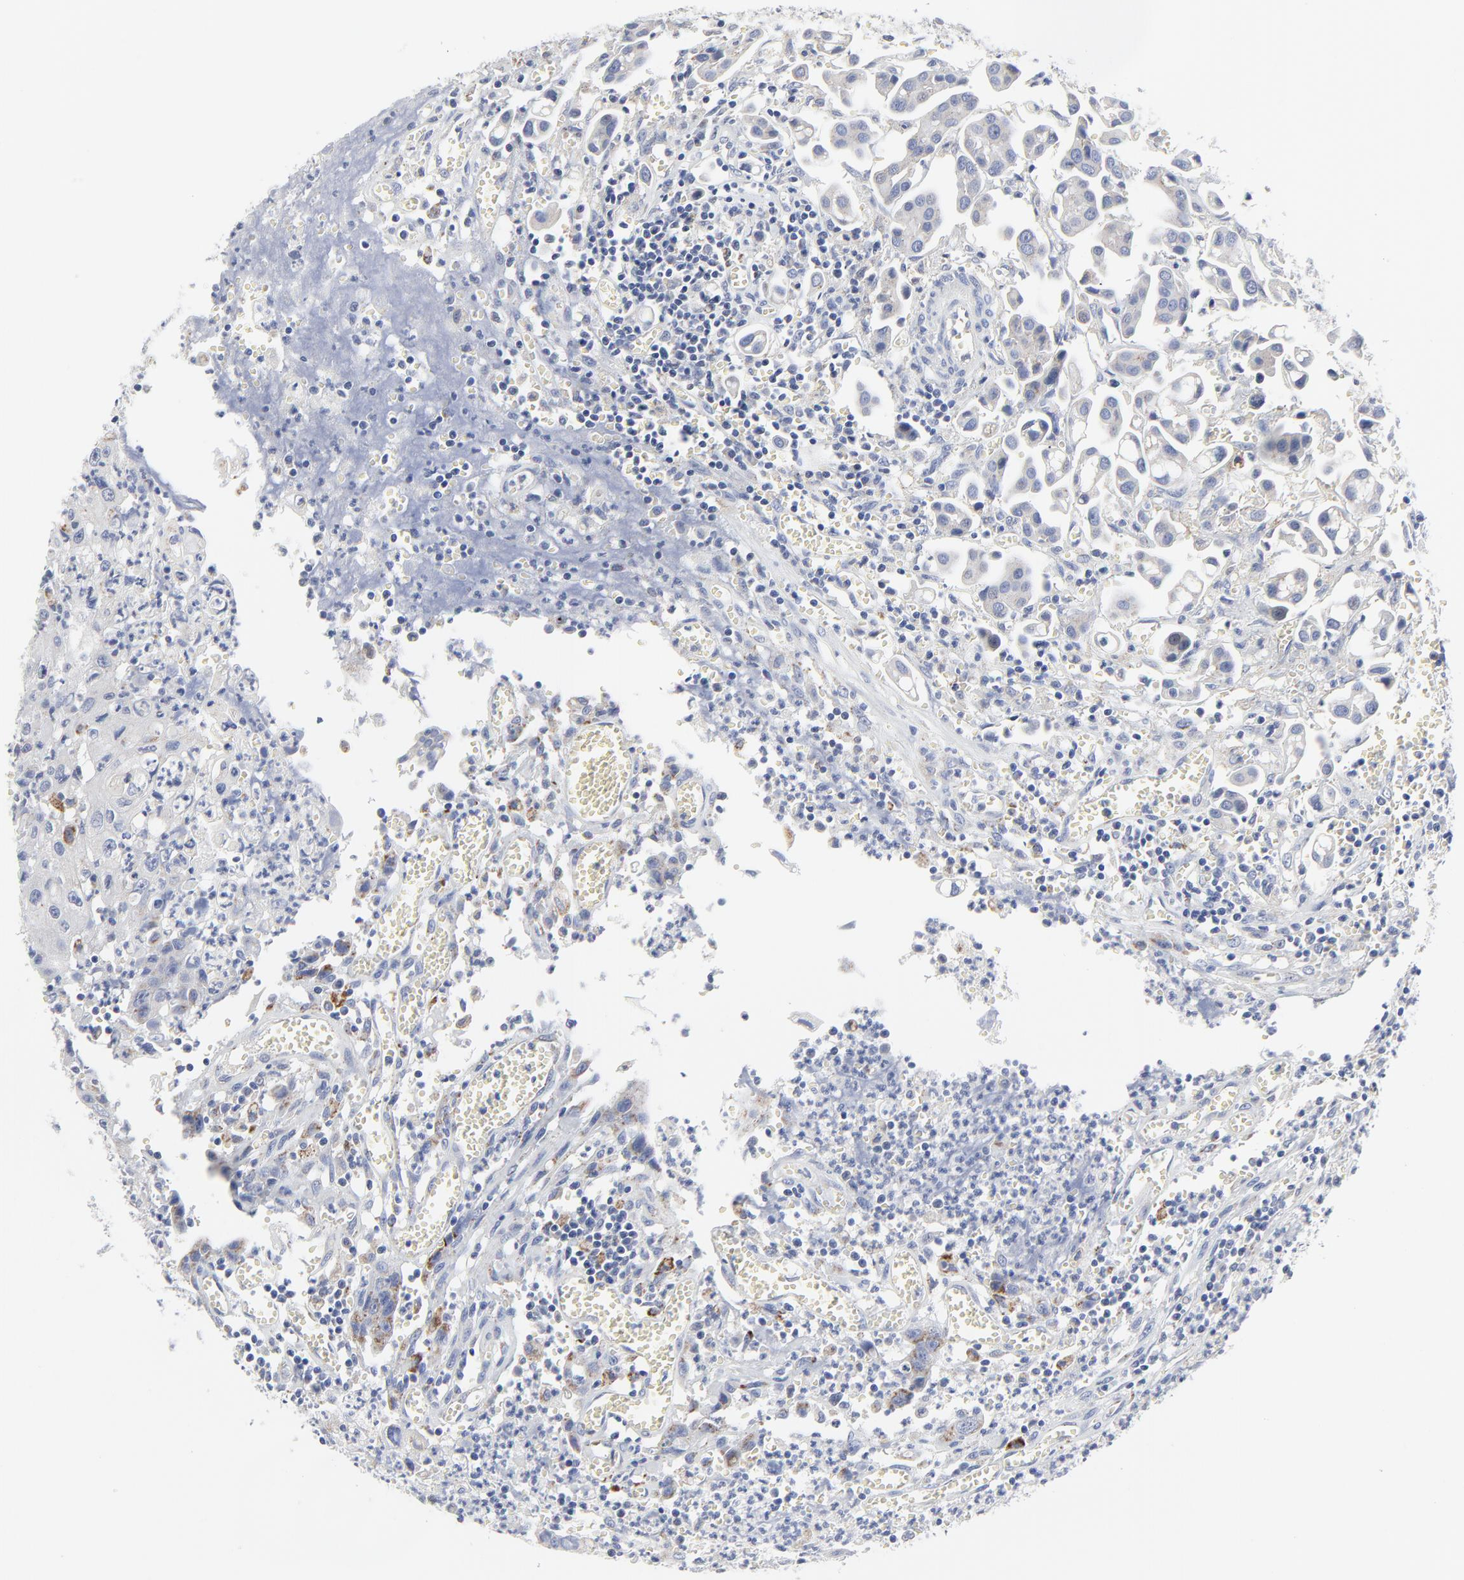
{"staining": {"intensity": "negative", "quantity": "none", "location": "none"}, "tissue": "urothelial cancer", "cell_type": "Tumor cells", "image_type": "cancer", "snomed": [{"axis": "morphology", "description": "Urothelial carcinoma, High grade"}, {"axis": "topography", "description": "Urinary bladder"}], "caption": "High power microscopy photomicrograph of an immunohistochemistry histopathology image of high-grade urothelial carcinoma, revealing no significant expression in tumor cells.", "gene": "DHRSX", "patient": {"sex": "male", "age": 66}}